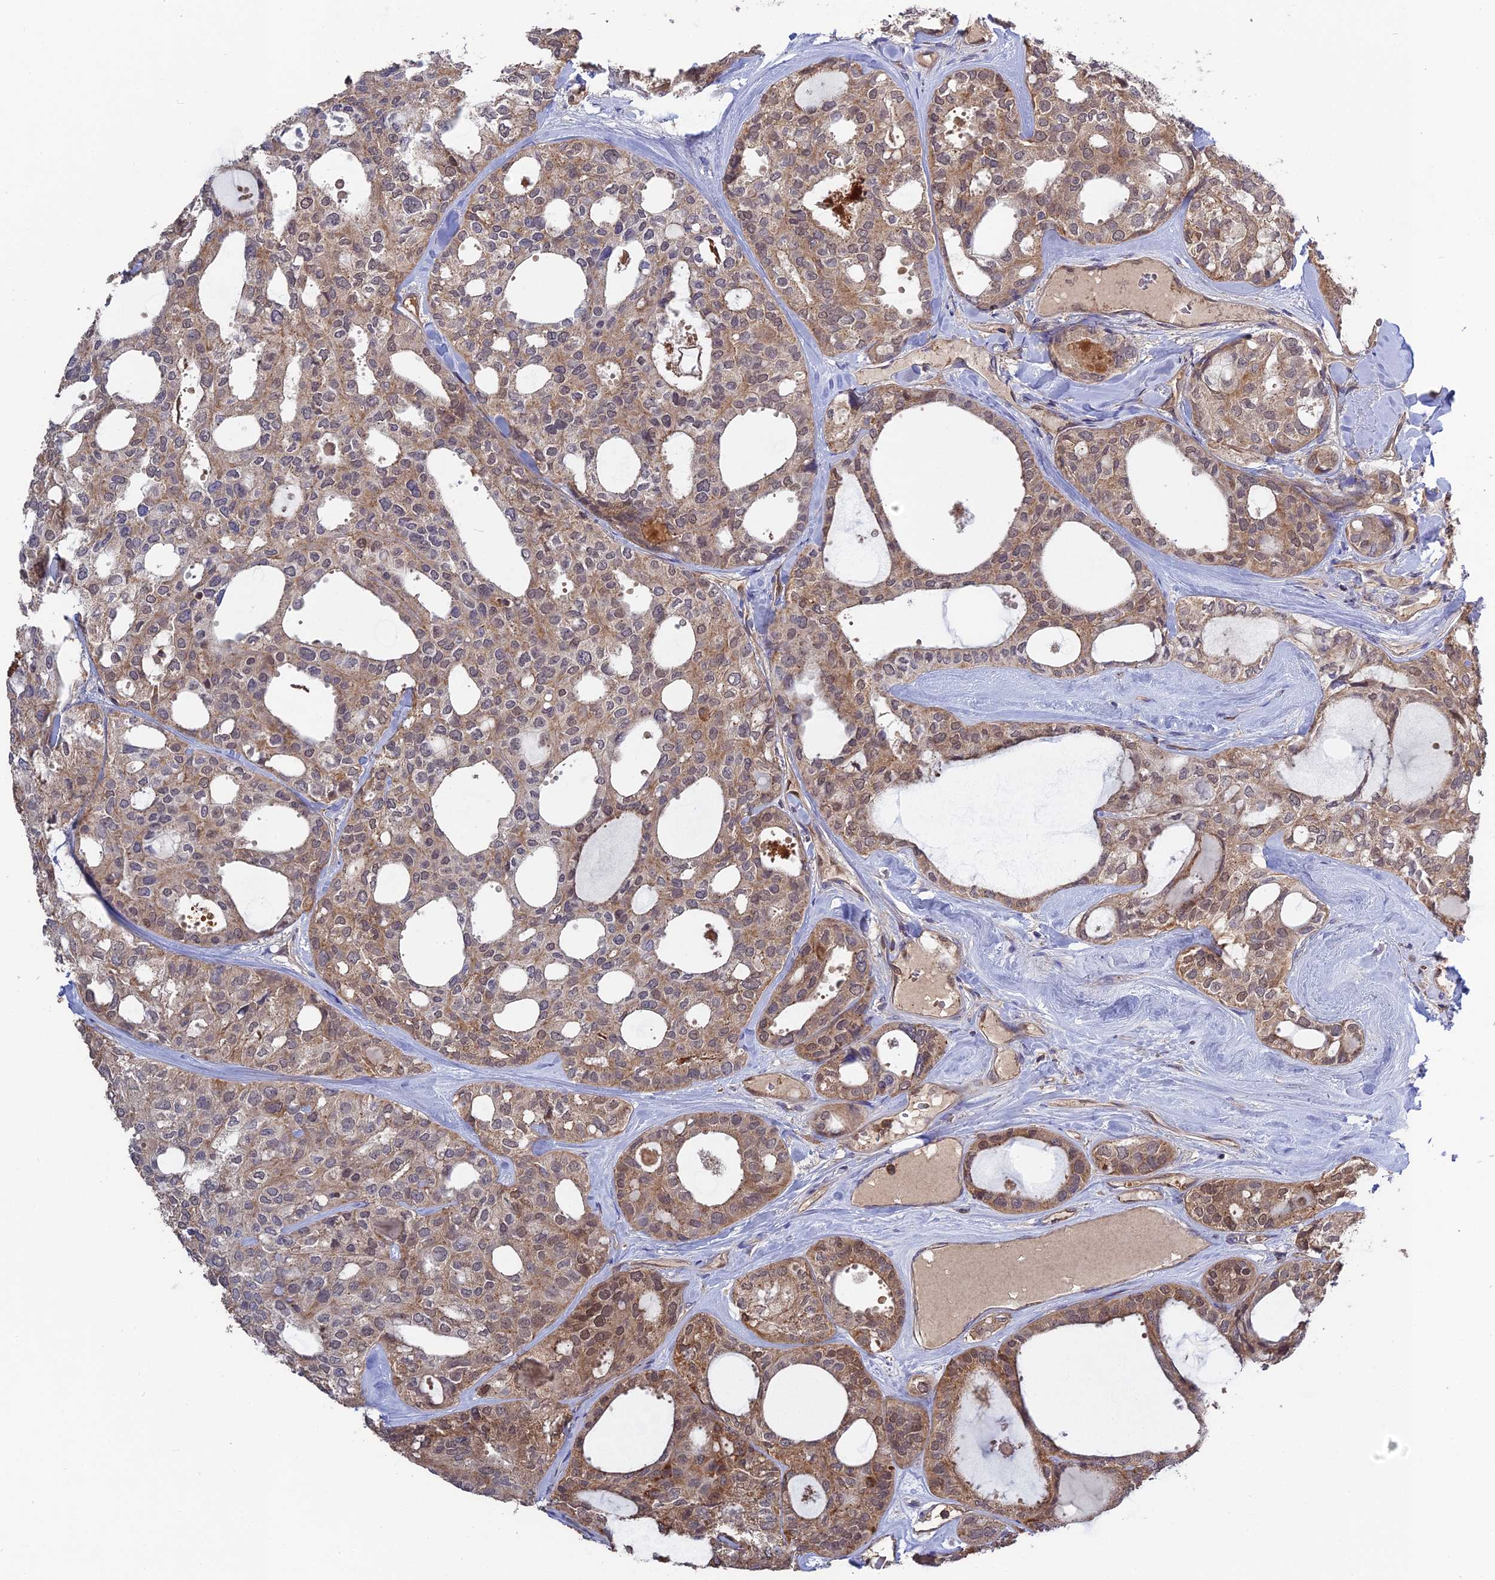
{"staining": {"intensity": "moderate", "quantity": ">75%", "location": "cytoplasmic/membranous,nuclear"}, "tissue": "thyroid cancer", "cell_type": "Tumor cells", "image_type": "cancer", "snomed": [{"axis": "morphology", "description": "Follicular adenoma carcinoma, NOS"}, {"axis": "topography", "description": "Thyroid gland"}], "caption": "Protein staining of thyroid cancer tissue demonstrates moderate cytoplasmic/membranous and nuclear expression in about >75% of tumor cells. (DAB (3,3'-diaminobenzidine) IHC, brown staining for protein, blue staining for nuclei).", "gene": "RPIA", "patient": {"sex": "male", "age": 75}}